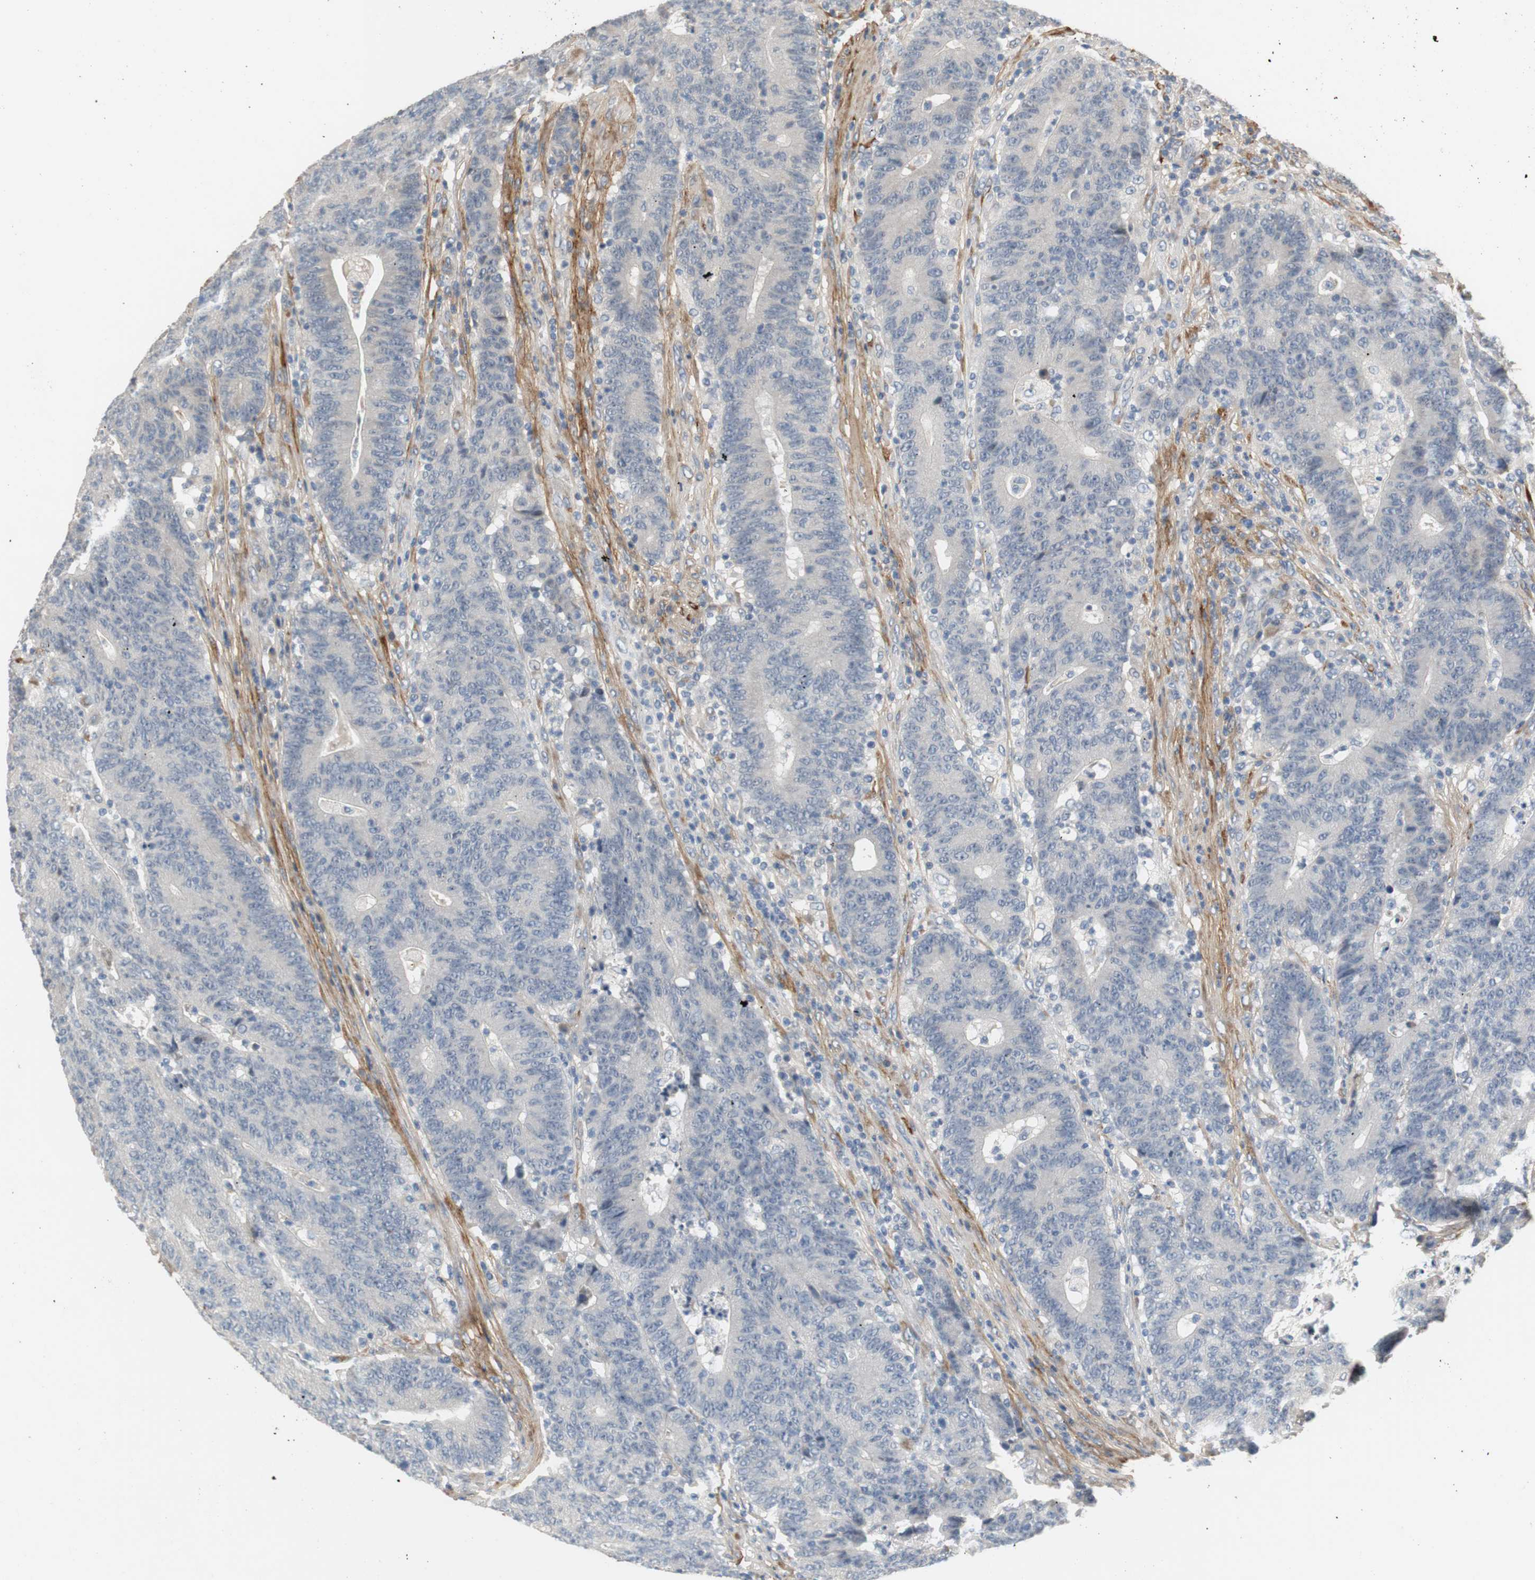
{"staining": {"intensity": "negative", "quantity": "none", "location": "none"}, "tissue": "colorectal cancer", "cell_type": "Tumor cells", "image_type": "cancer", "snomed": [{"axis": "morphology", "description": "Normal tissue, NOS"}, {"axis": "morphology", "description": "Adenocarcinoma, NOS"}, {"axis": "topography", "description": "Colon"}], "caption": "Immunohistochemistry image of neoplastic tissue: colorectal cancer (adenocarcinoma) stained with DAB shows no significant protein expression in tumor cells.", "gene": "COL12A1", "patient": {"sex": "female", "age": 75}}